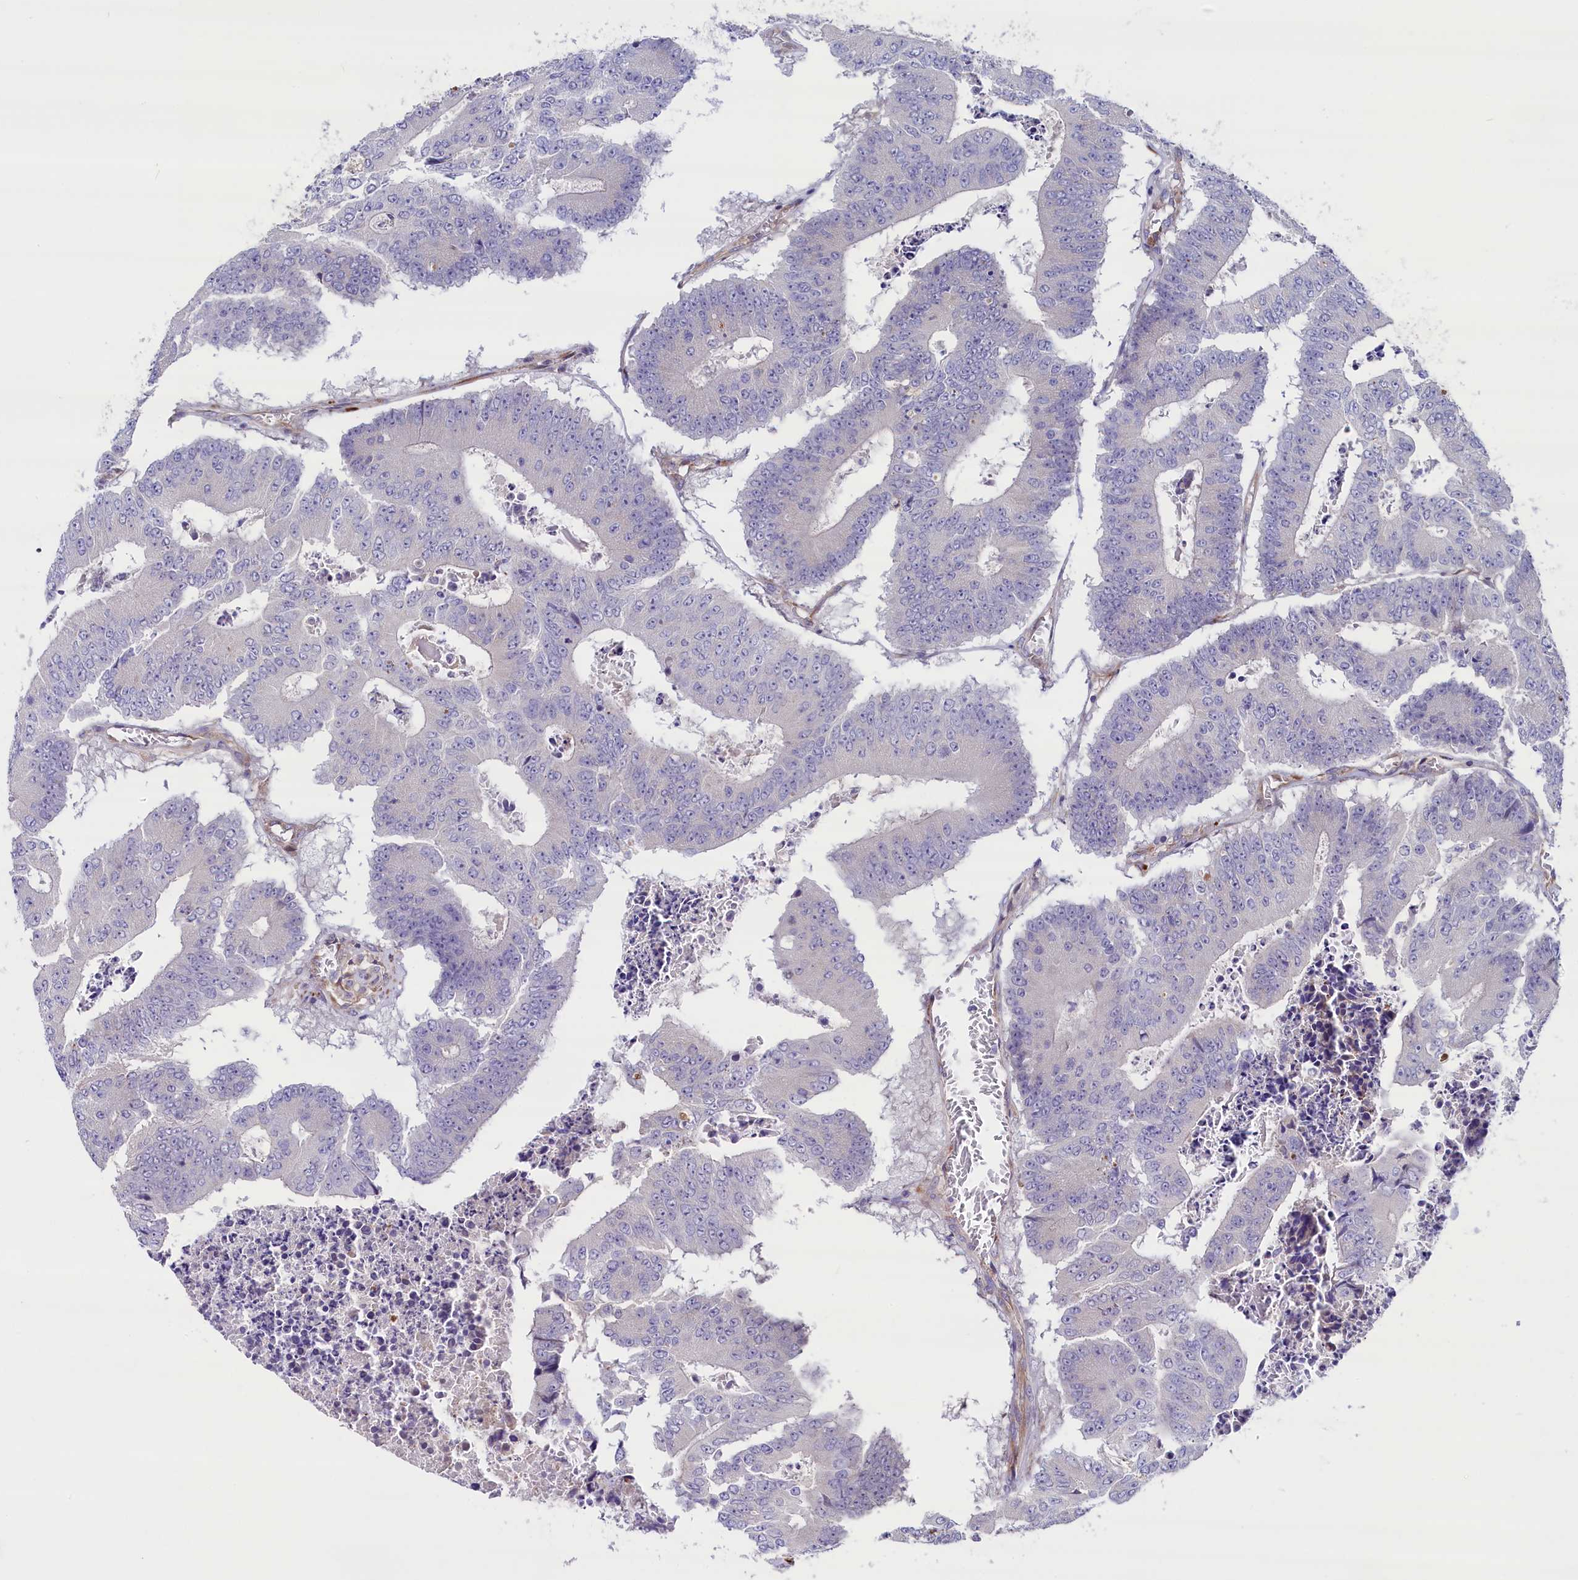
{"staining": {"intensity": "negative", "quantity": "none", "location": "none"}, "tissue": "colorectal cancer", "cell_type": "Tumor cells", "image_type": "cancer", "snomed": [{"axis": "morphology", "description": "Adenocarcinoma, NOS"}, {"axis": "topography", "description": "Colon"}], "caption": "Immunohistochemistry (IHC) of colorectal cancer demonstrates no expression in tumor cells.", "gene": "GPR108", "patient": {"sex": "male", "age": 87}}